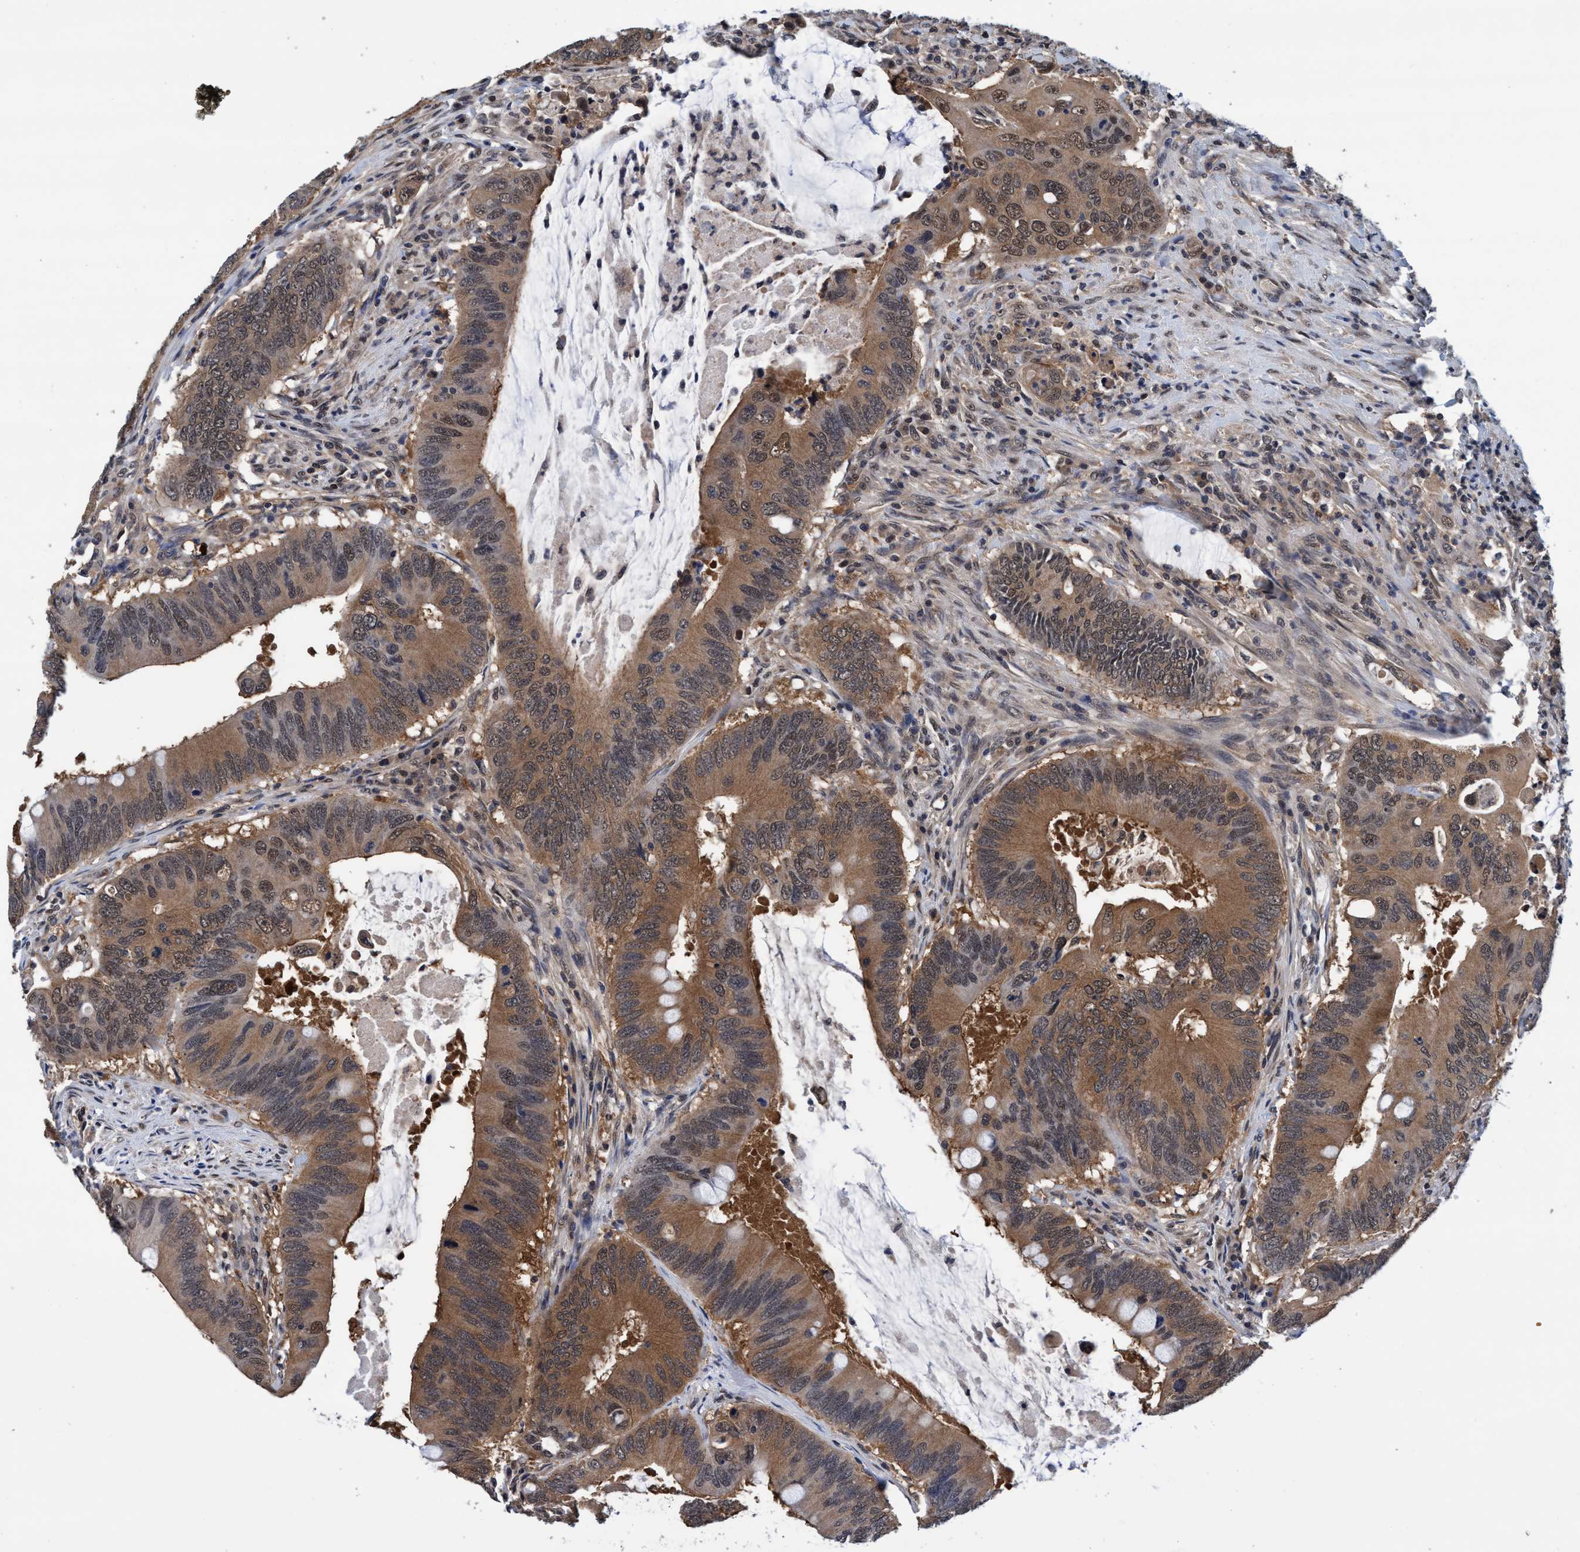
{"staining": {"intensity": "moderate", "quantity": ">75%", "location": "cytoplasmic/membranous,nuclear"}, "tissue": "colorectal cancer", "cell_type": "Tumor cells", "image_type": "cancer", "snomed": [{"axis": "morphology", "description": "Adenocarcinoma, NOS"}, {"axis": "topography", "description": "Colon"}], "caption": "Immunohistochemistry (IHC) of colorectal adenocarcinoma displays medium levels of moderate cytoplasmic/membranous and nuclear positivity in about >75% of tumor cells.", "gene": "PSMD12", "patient": {"sex": "male", "age": 71}}